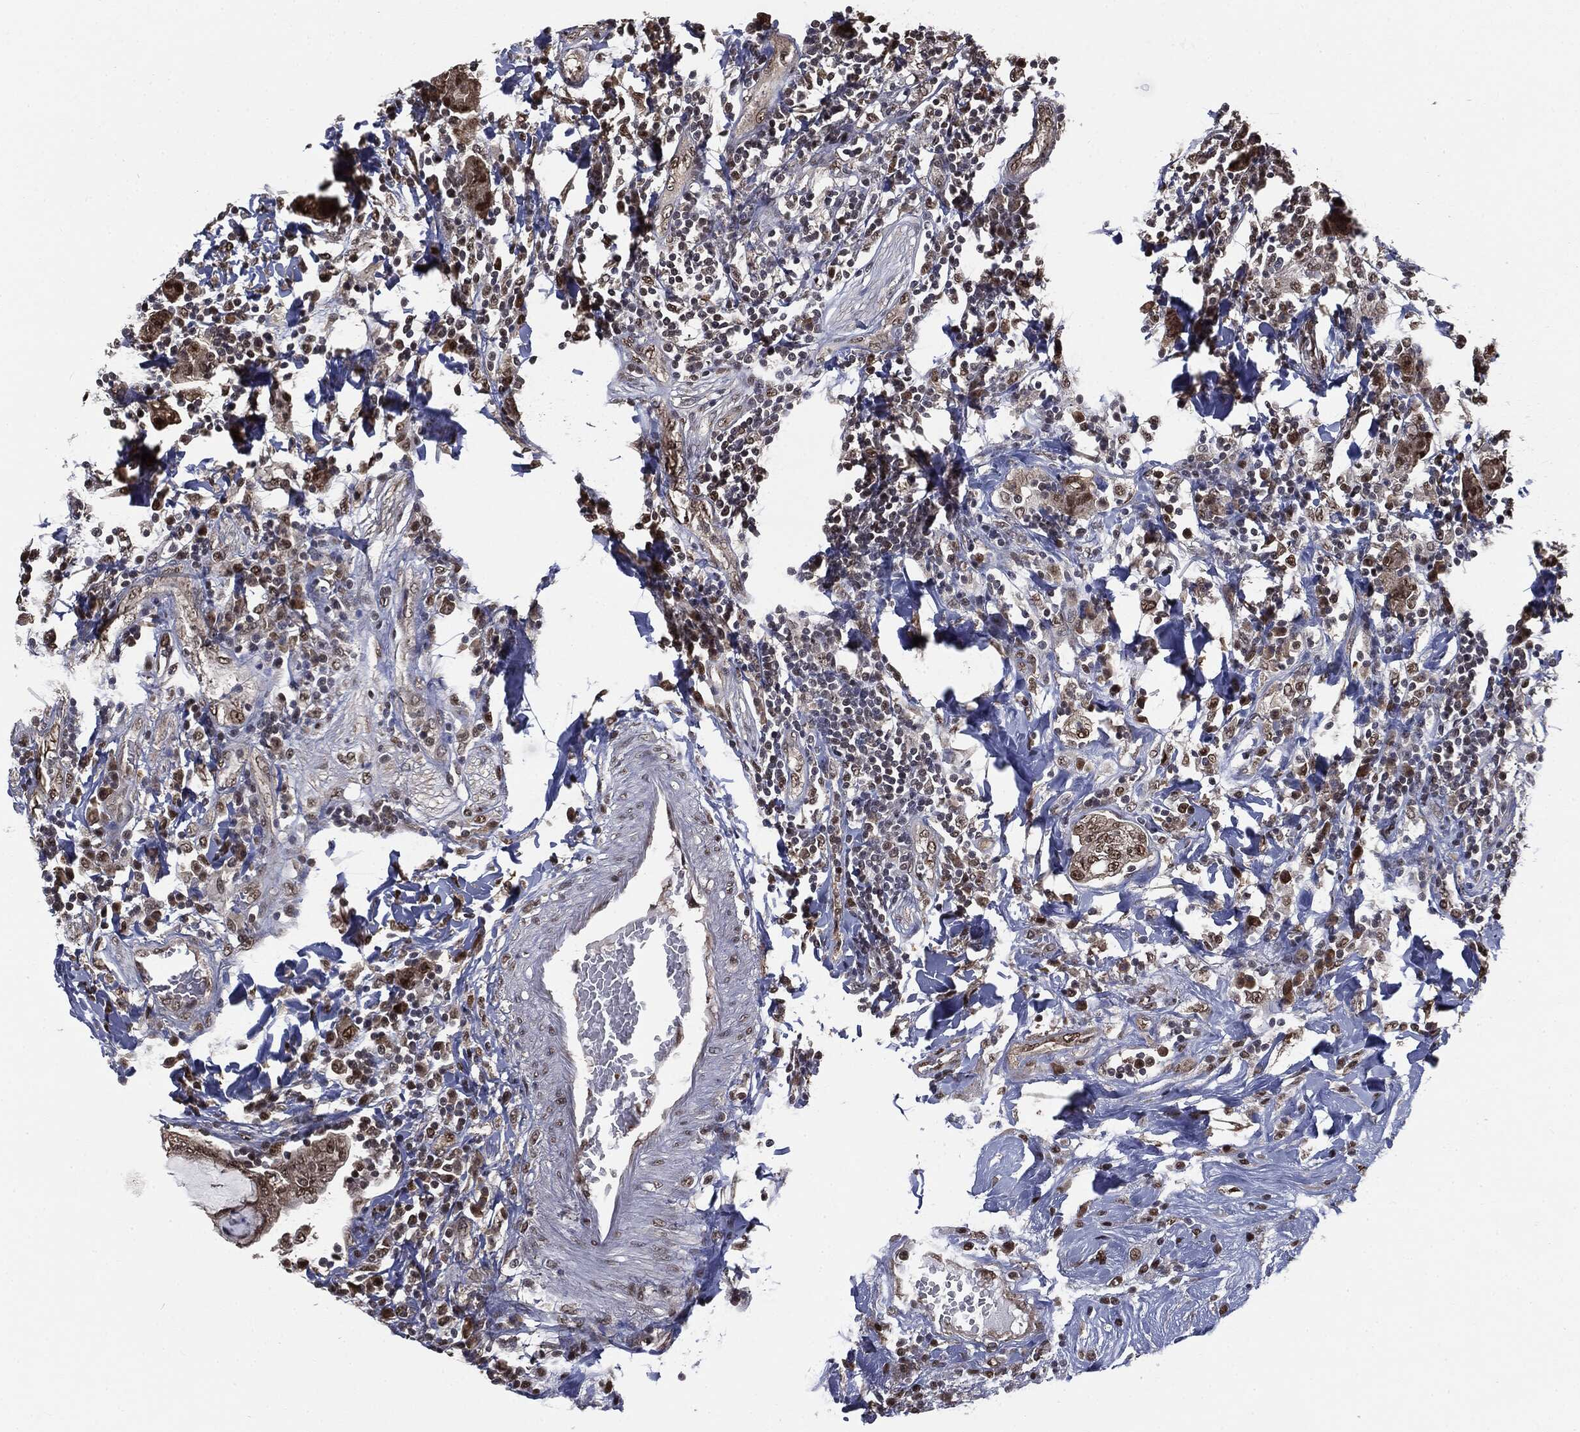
{"staining": {"intensity": "negative", "quantity": "none", "location": "none"}, "tissue": "colorectal cancer", "cell_type": "Tumor cells", "image_type": "cancer", "snomed": [{"axis": "morphology", "description": "Adenocarcinoma, NOS"}, {"axis": "topography", "description": "Colon"}], "caption": "A micrograph of human colorectal adenocarcinoma is negative for staining in tumor cells.", "gene": "SHLD2", "patient": {"sex": "female", "age": 48}}